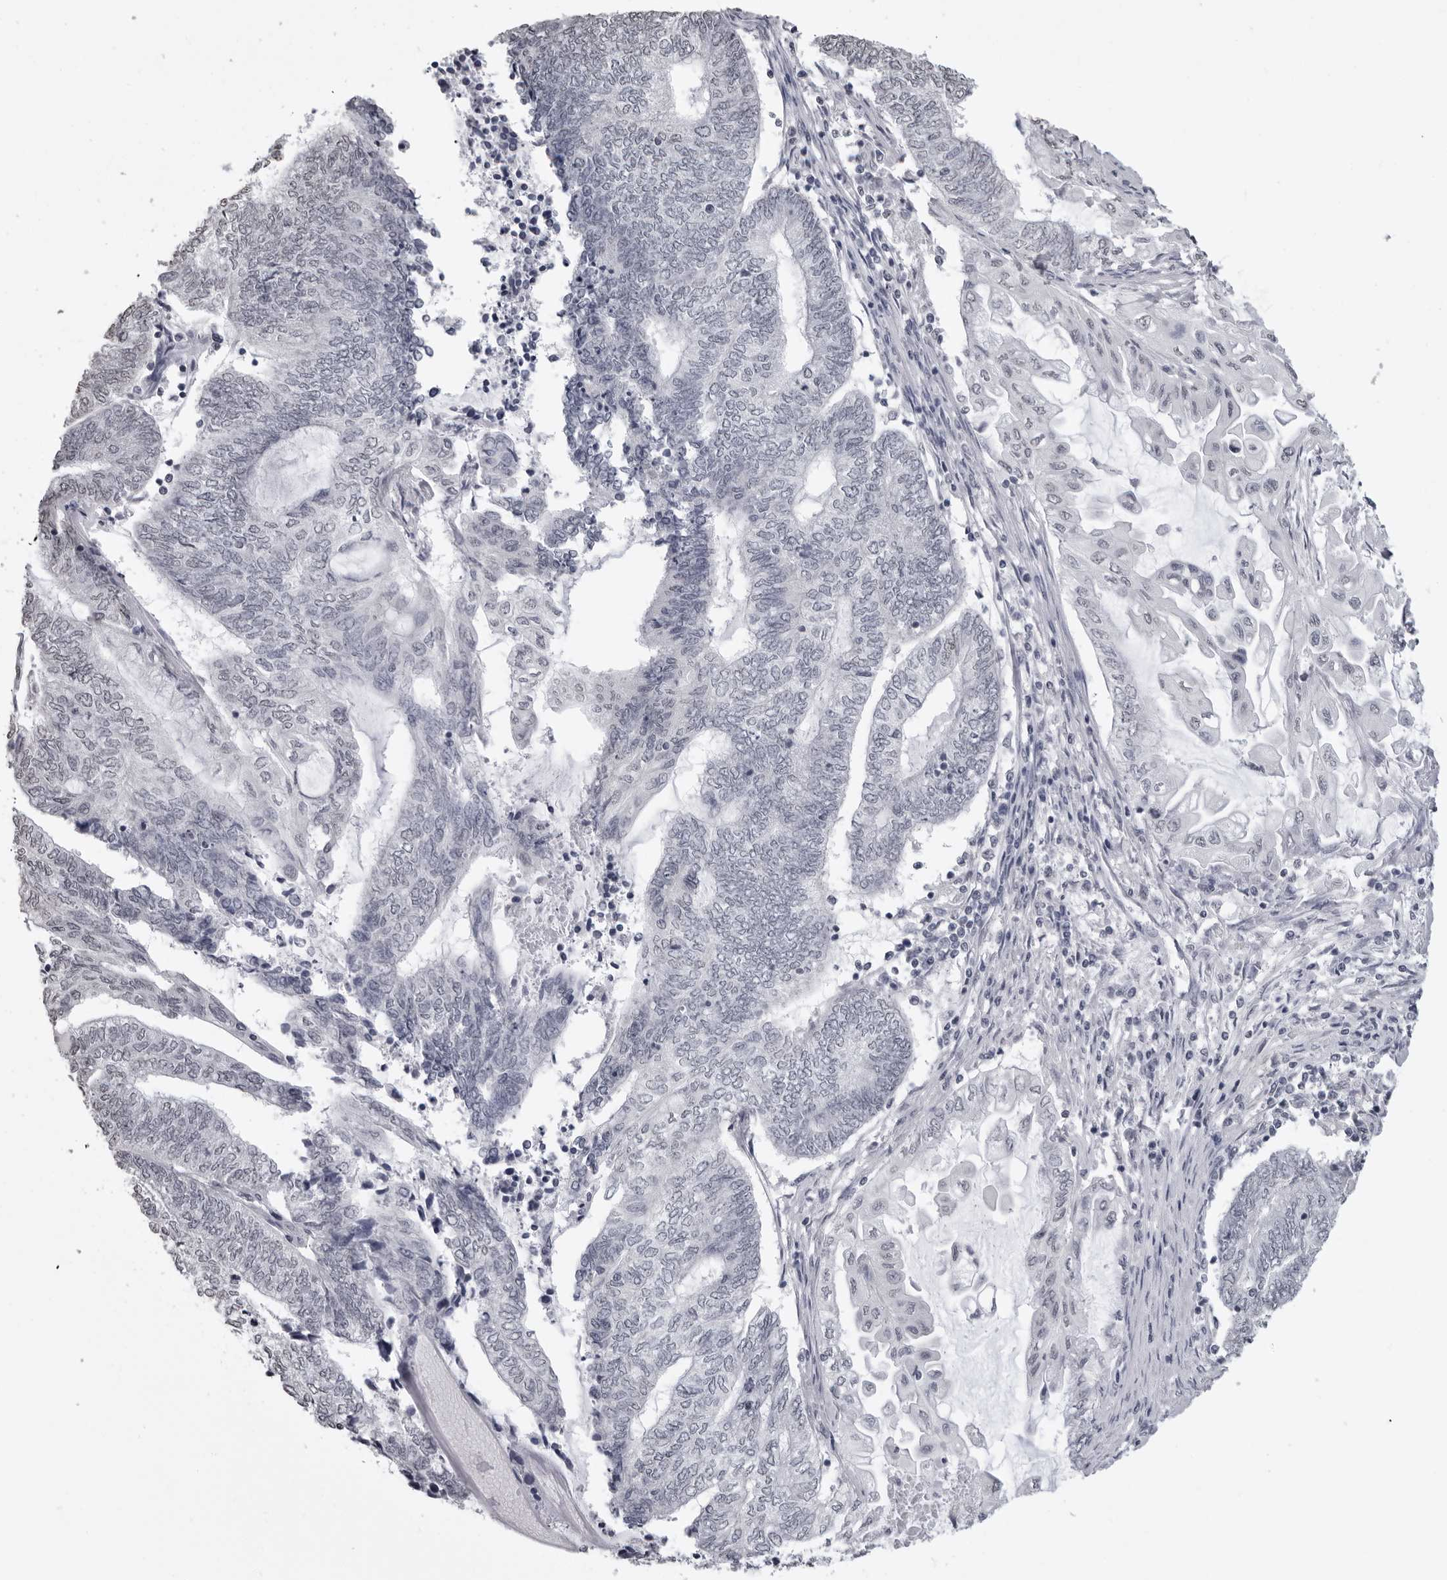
{"staining": {"intensity": "negative", "quantity": "none", "location": "none"}, "tissue": "endometrial cancer", "cell_type": "Tumor cells", "image_type": "cancer", "snomed": [{"axis": "morphology", "description": "Adenocarcinoma, NOS"}, {"axis": "topography", "description": "Uterus"}, {"axis": "topography", "description": "Endometrium"}], "caption": "Immunohistochemistry (IHC) photomicrograph of human endometrial adenocarcinoma stained for a protein (brown), which exhibits no staining in tumor cells.", "gene": "HEPACAM", "patient": {"sex": "female", "age": 70}}